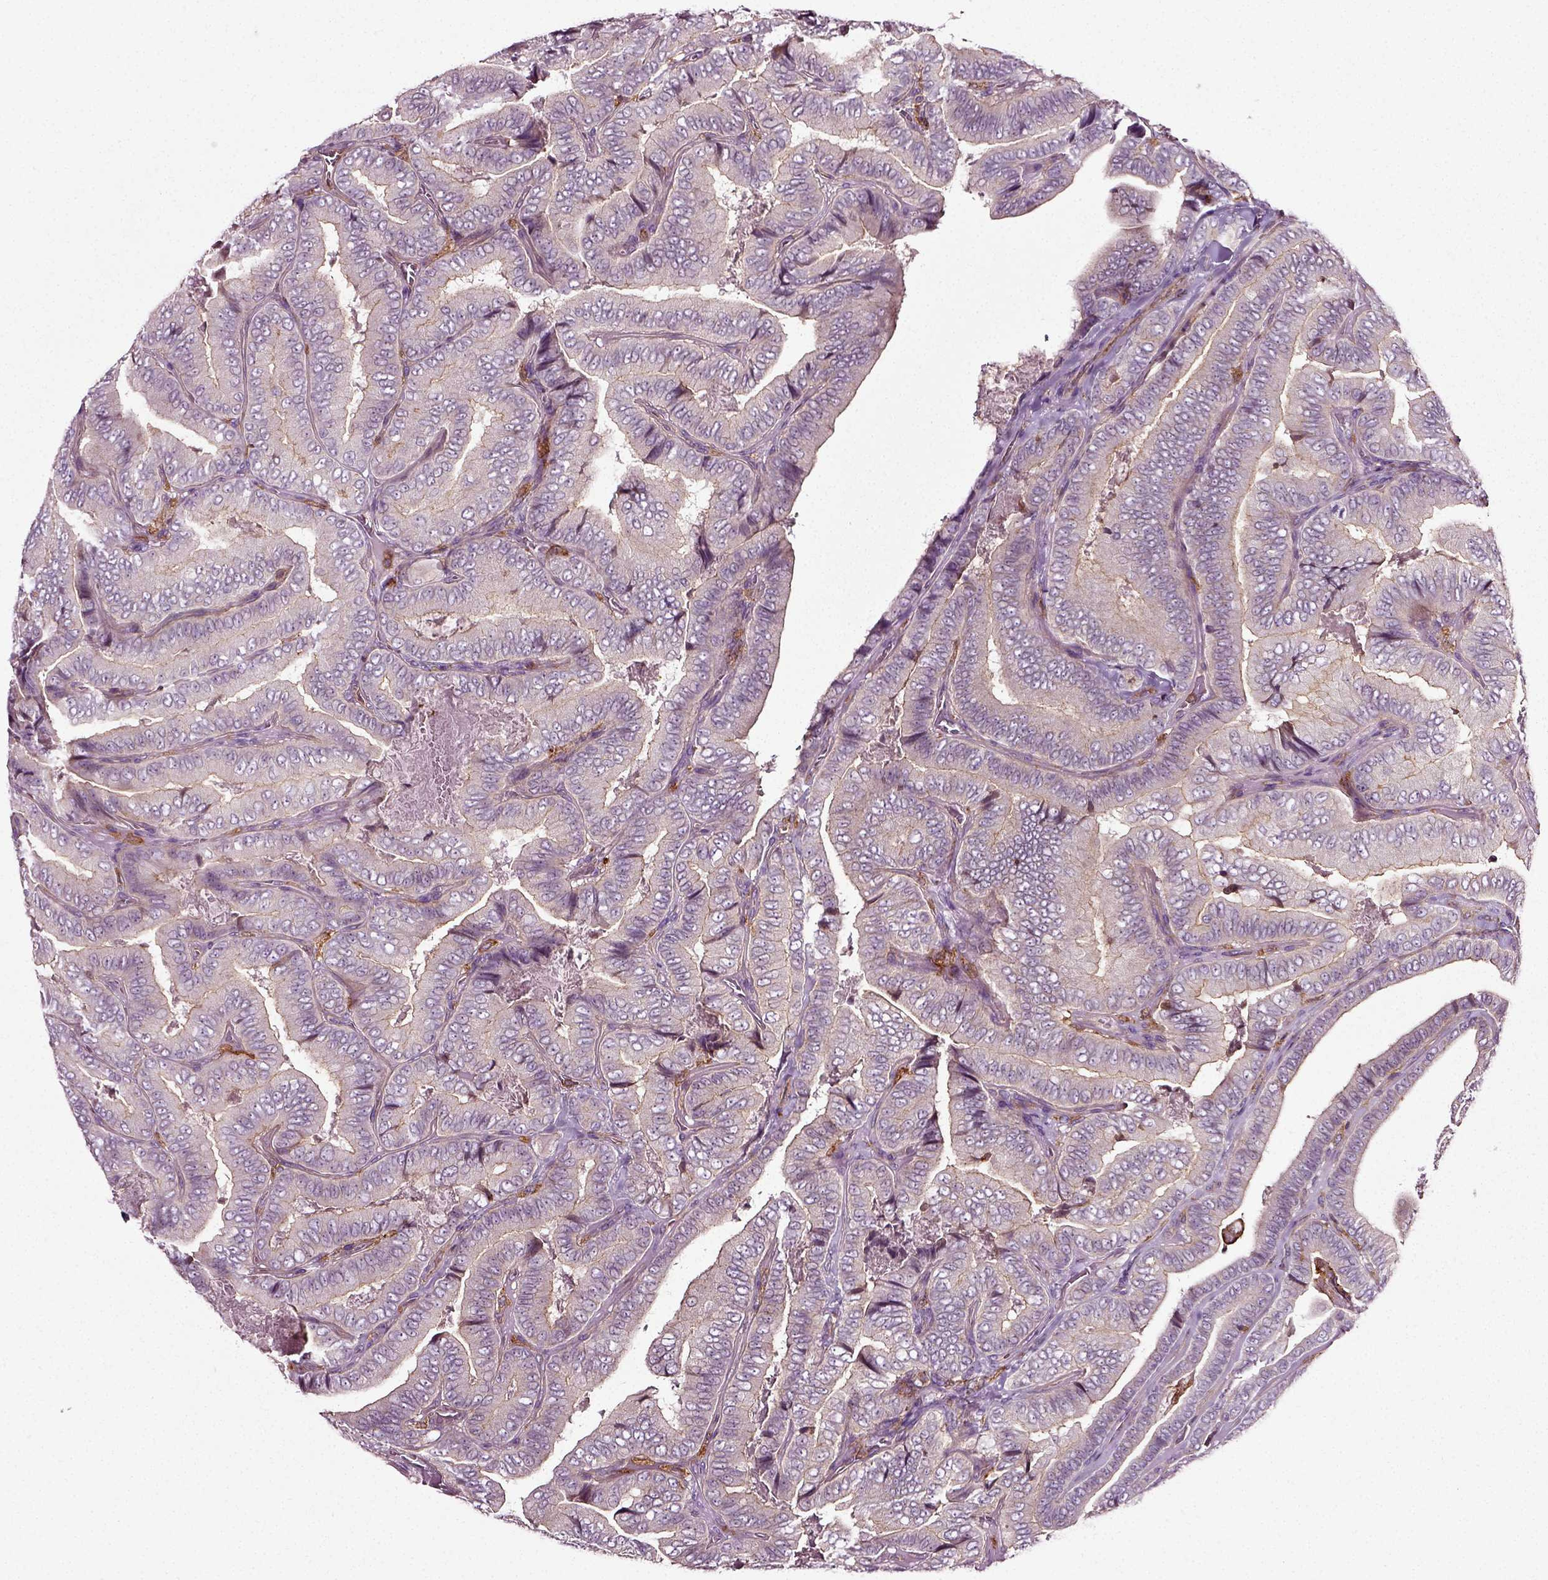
{"staining": {"intensity": "weak", "quantity": "25%-75%", "location": "cytoplasmic/membranous"}, "tissue": "thyroid cancer", "cell_type": "Tumor cells", "image_type": "cancer", "snomed": [{"axis": "morphology", "description": "Papillary adenocarcinoma, NOS"}, {"axis": "topography", "description": "Thyroid gland"}], "caption": "Protein analysis of thyroid cancer (papillary adenocarcinoma) tissue reveals weak cytoplasmic/membranous expression in approximately 25%-75% of tumor cells.", "gene": "RHOF", "patient": {"sex": "male", "age": 61}}